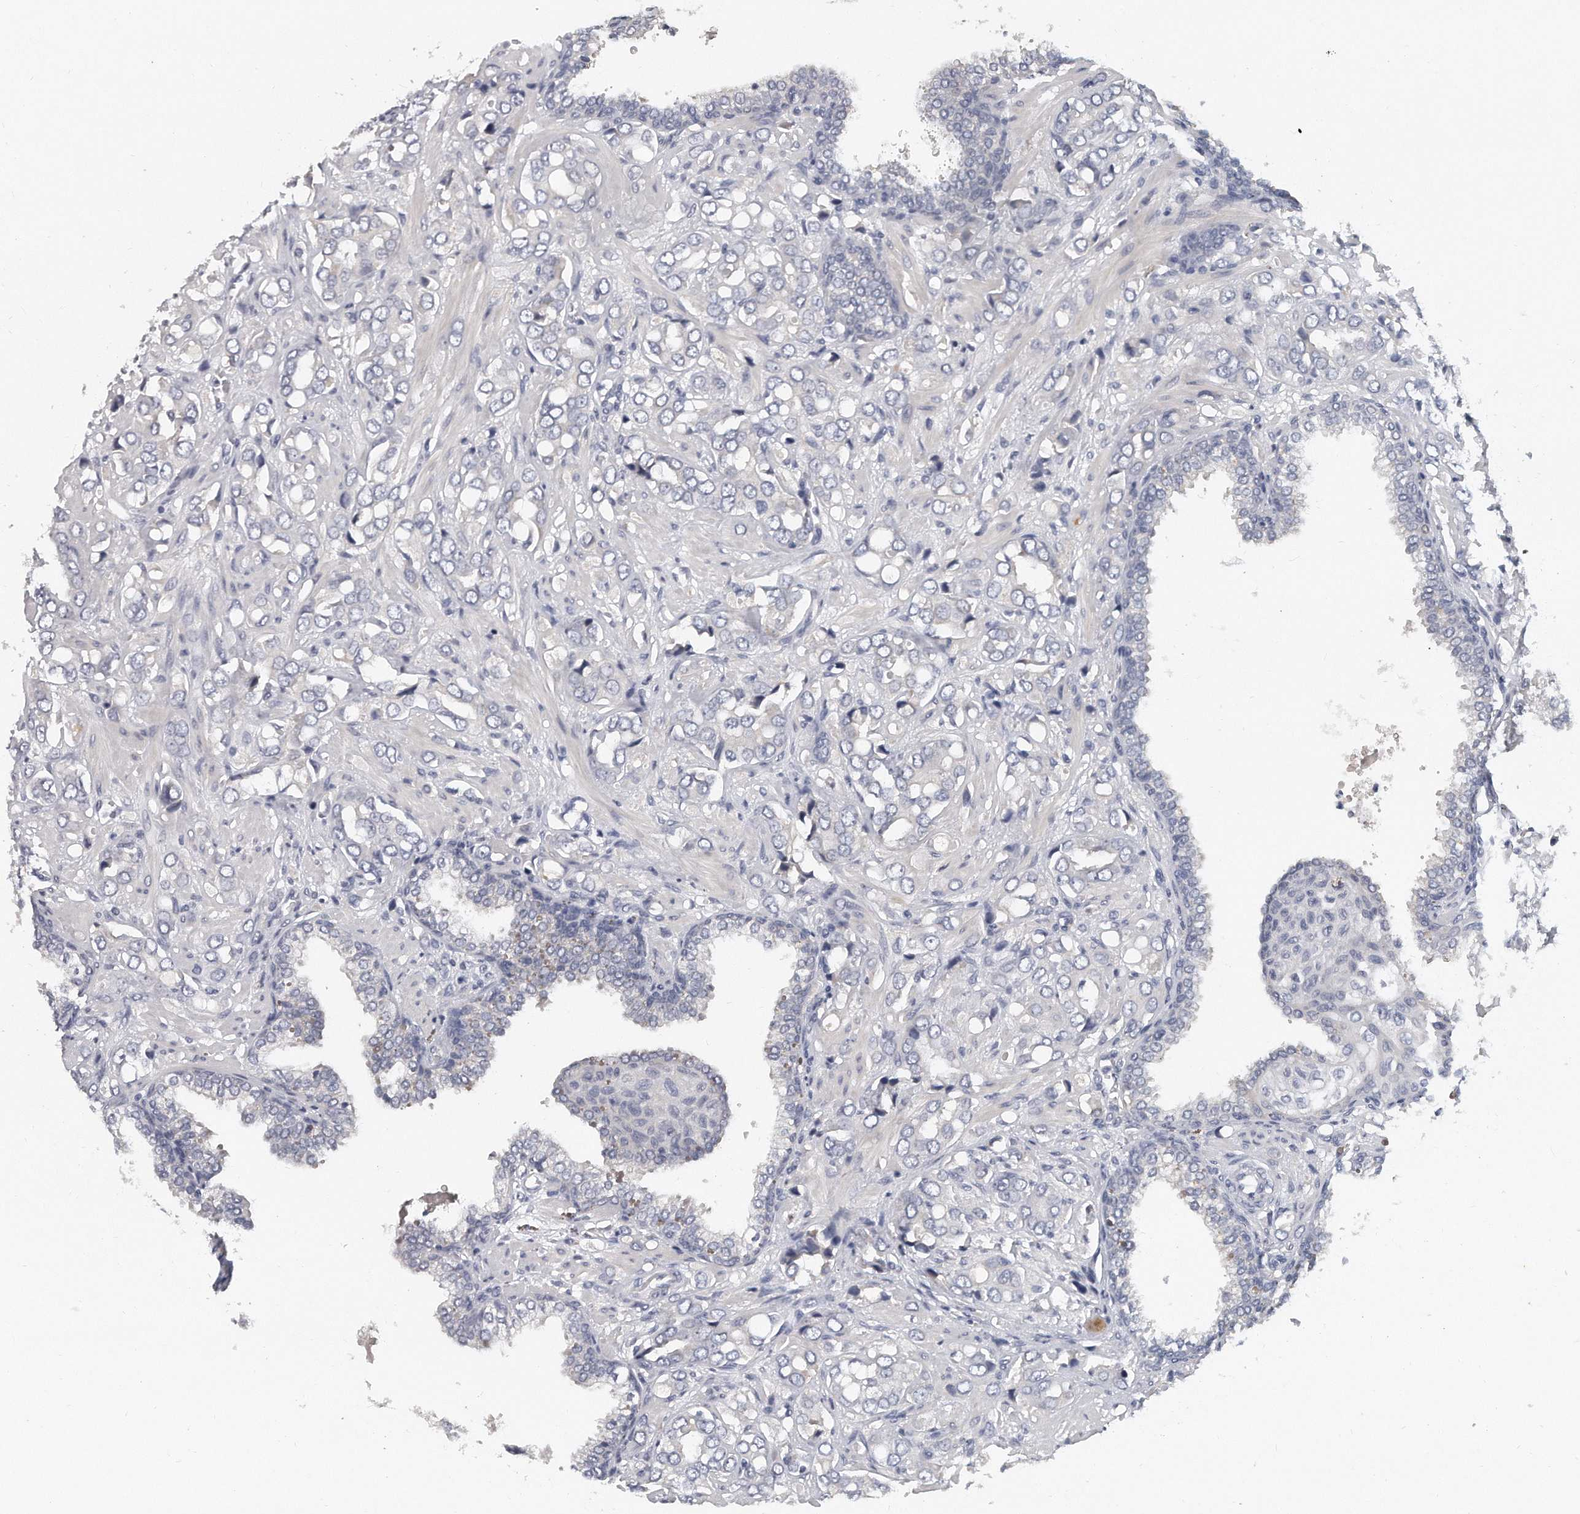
{"staining": {"intensity": "negative", "quantity": "none", "location": "none"}, "tissue": "prostate cancer", "cell_type": "Tumor cells", "image_type": "cancer", "snomed": [{"axis": "morphology", "description": "Adenocarcinoma, High grade"}, {"axis": "topography", "description": "Prostate"}], "caption": "IHC micrograph of neoplastic tissue: adenocarcinoma (high-grade) (prostate) stained with DAB (3,3'-diaminobenzidine) reveals no significant protein expression in tumor cells.", "gene": "KLHL7", "patient": {"sex": "male", "age": 52}}